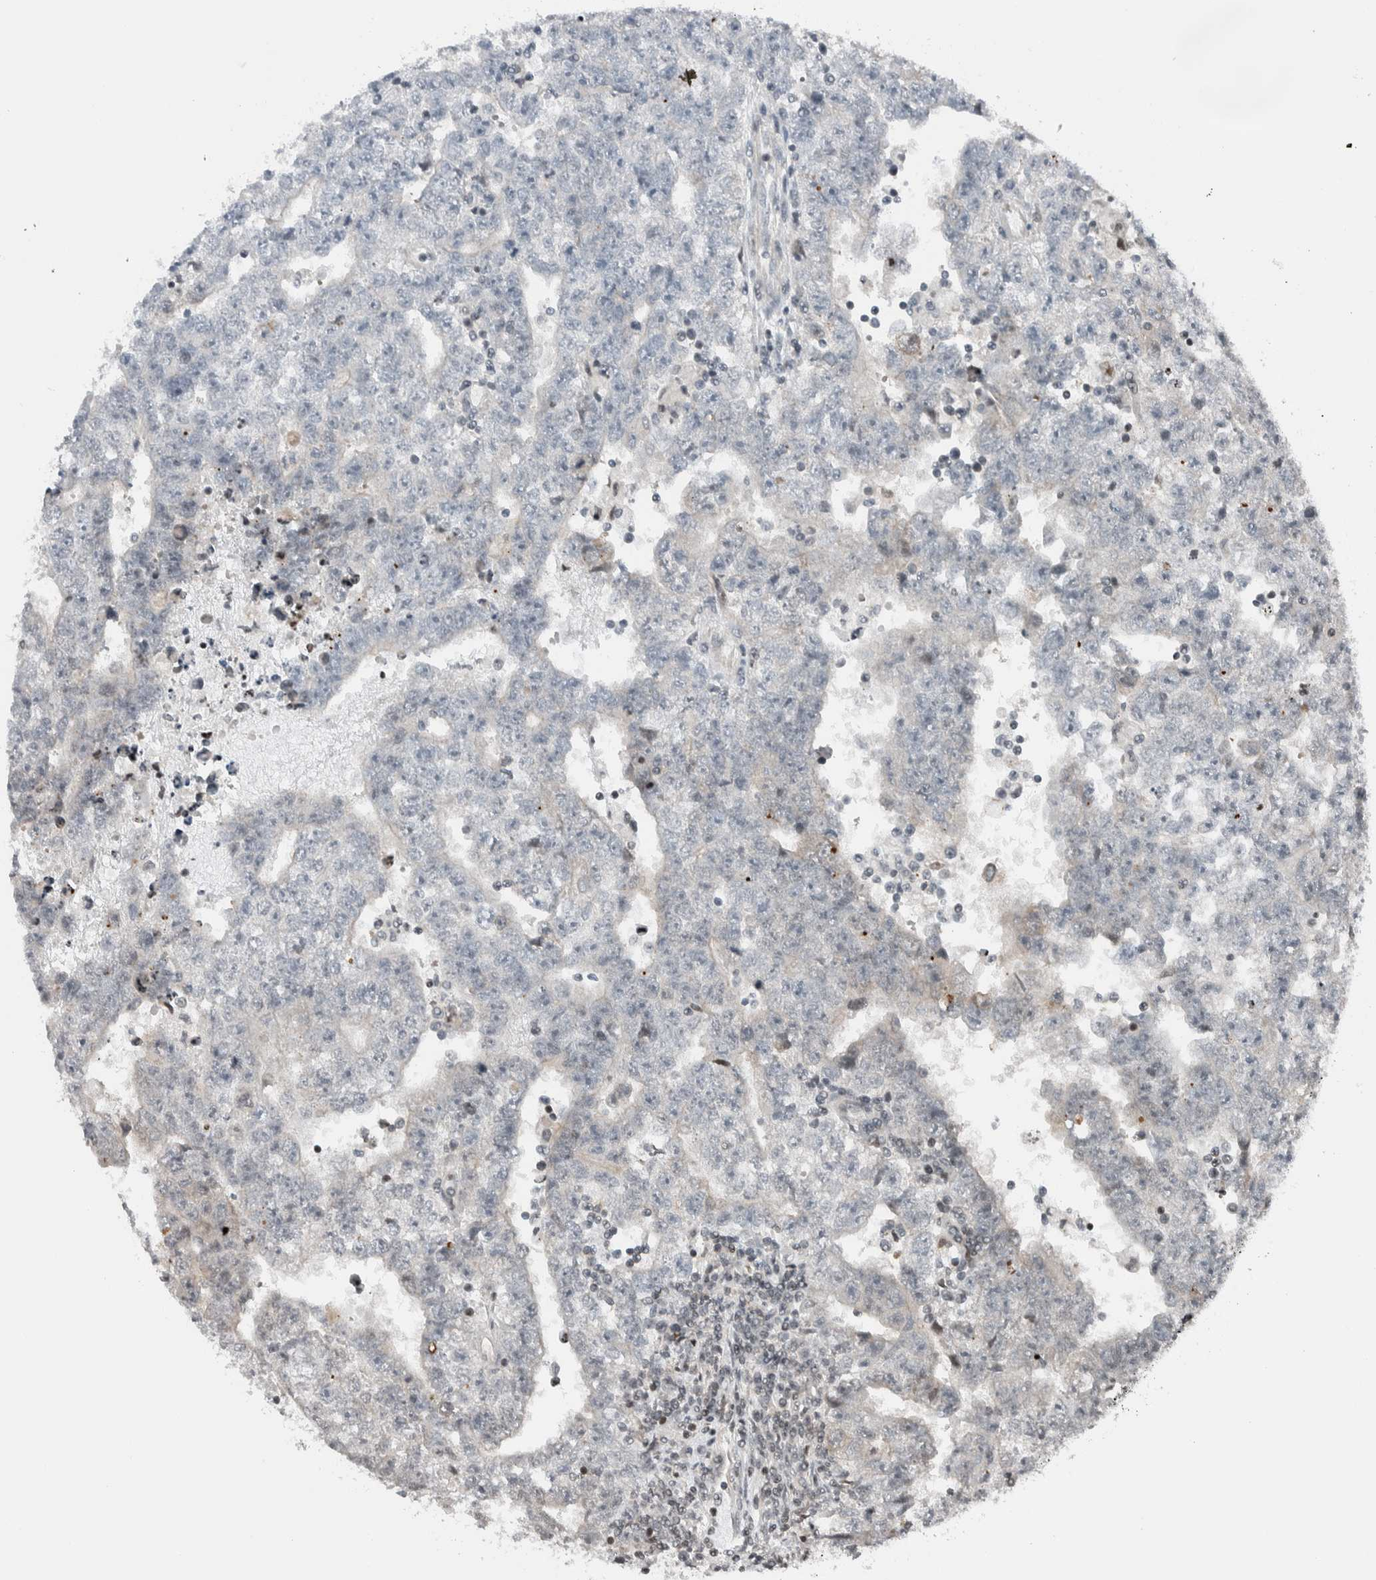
{"staining": {"intensity": "negative", "quantity": "none", "location": "none"}, "tissue": "testis cancer", "cell_type": "Tumor cells", "image_type": "cancer", "snomed": [{"axis": "morphology", "description": "Carcinoma, Embryonal, NOS"}, {"axis": "topography", "description": "Testis"}], "caption": "Testis cancer was stained to show a protein in brown. There is no significant expression in tumor cells.", "gene": "NPLOC4", "patient": {"sex": "male", "age": 25}}